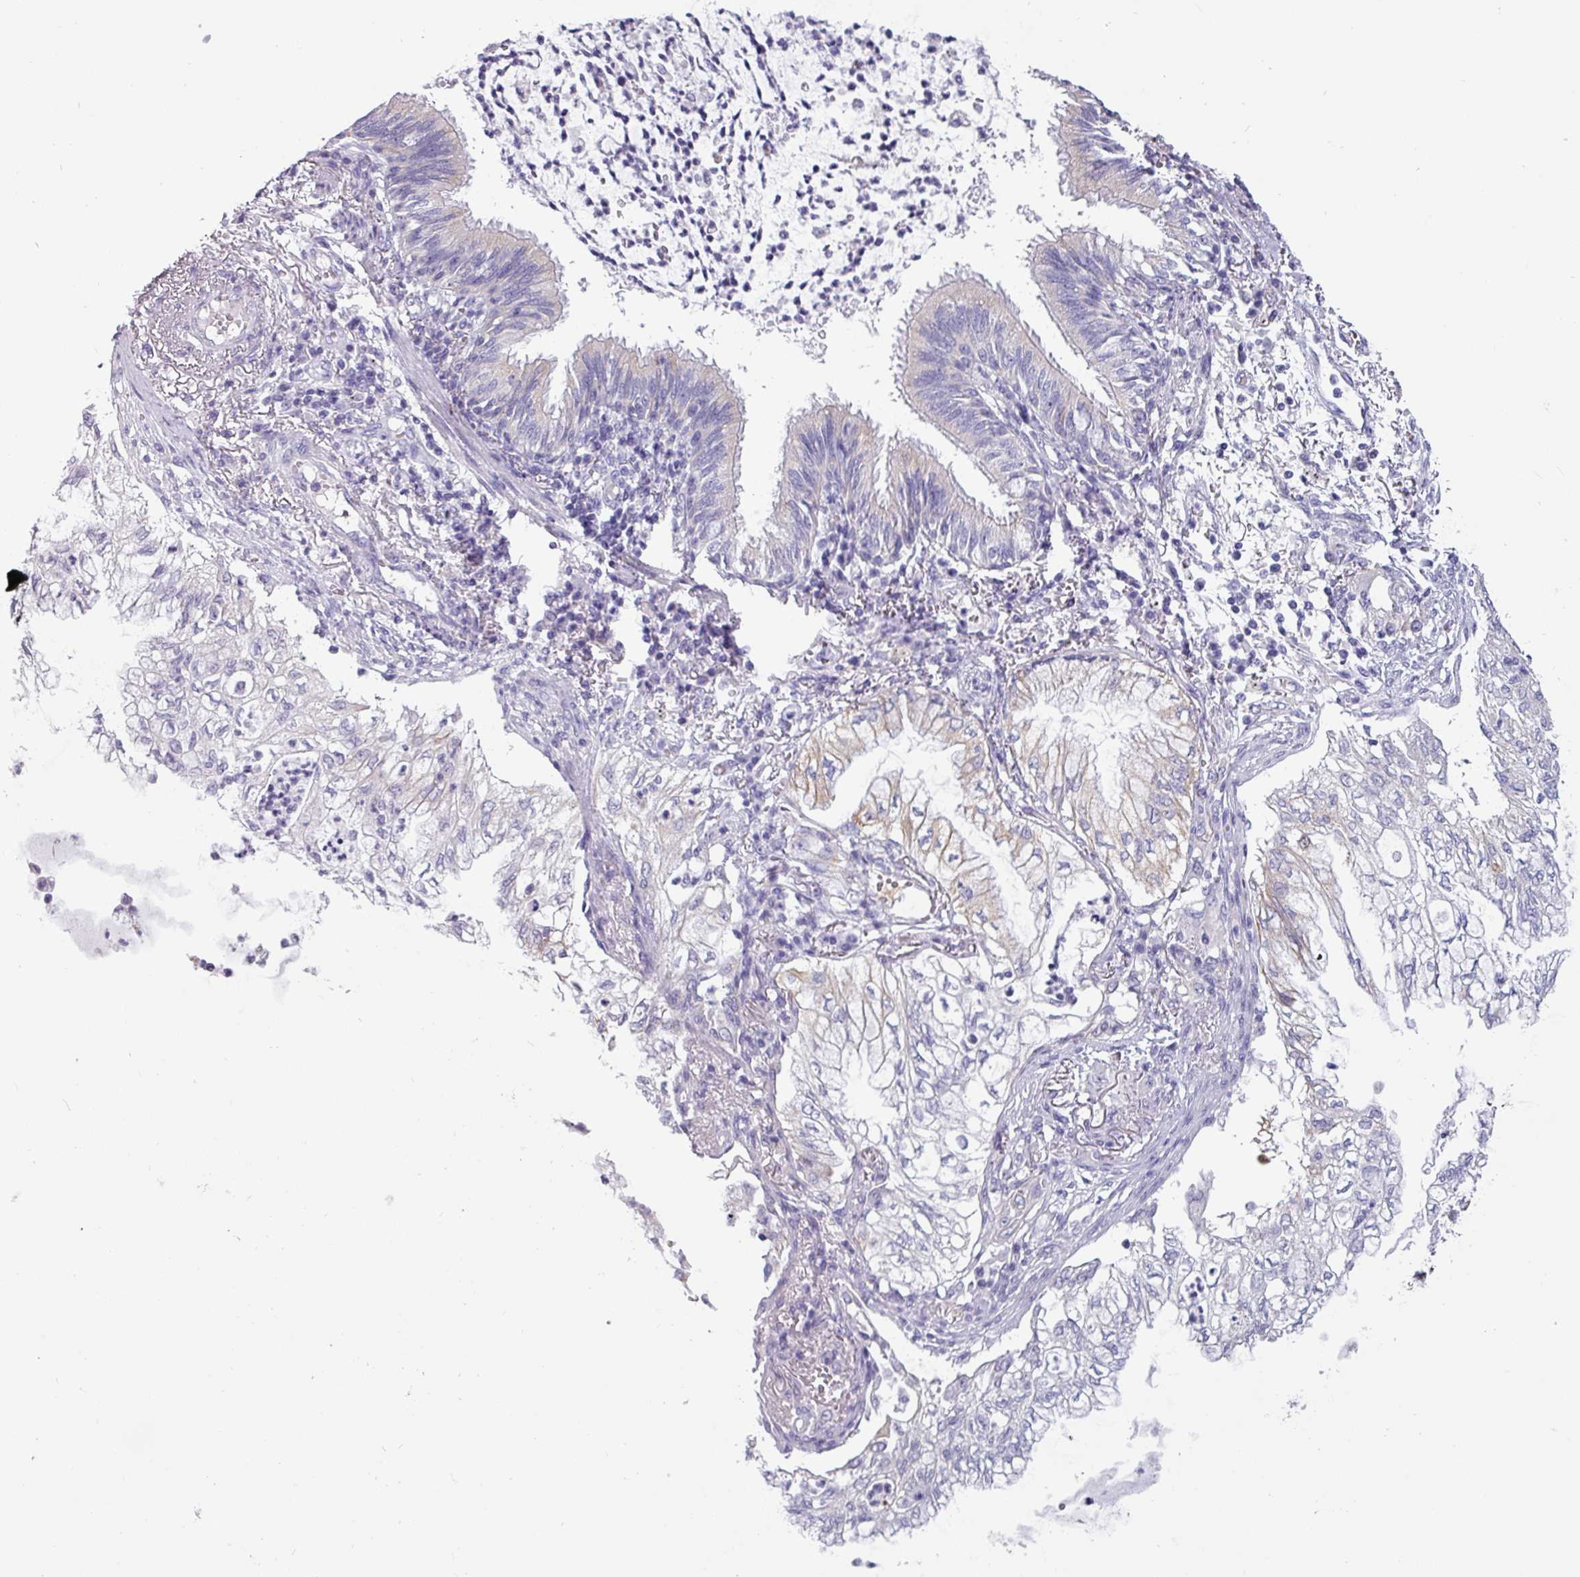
{"staining": {"intensity": "weak", "quantity": "<25%", "location": "cytoplasmic/membranous"}, "tissue": "lung cancer", "cell_type": "Tumor cells", "image_type": "cancer", "snomed": [{"axis": "morphology", "description": "Adenocarcinoma, NOS"}, {"axis": "topography", "description": "Lung"}], "caption": "Lung cancer was stained to show a protein in brown. There is no significant positivity in tumor cells.", "gene": "CAMK1", "patient": {"sex": "female", "age": 70}}